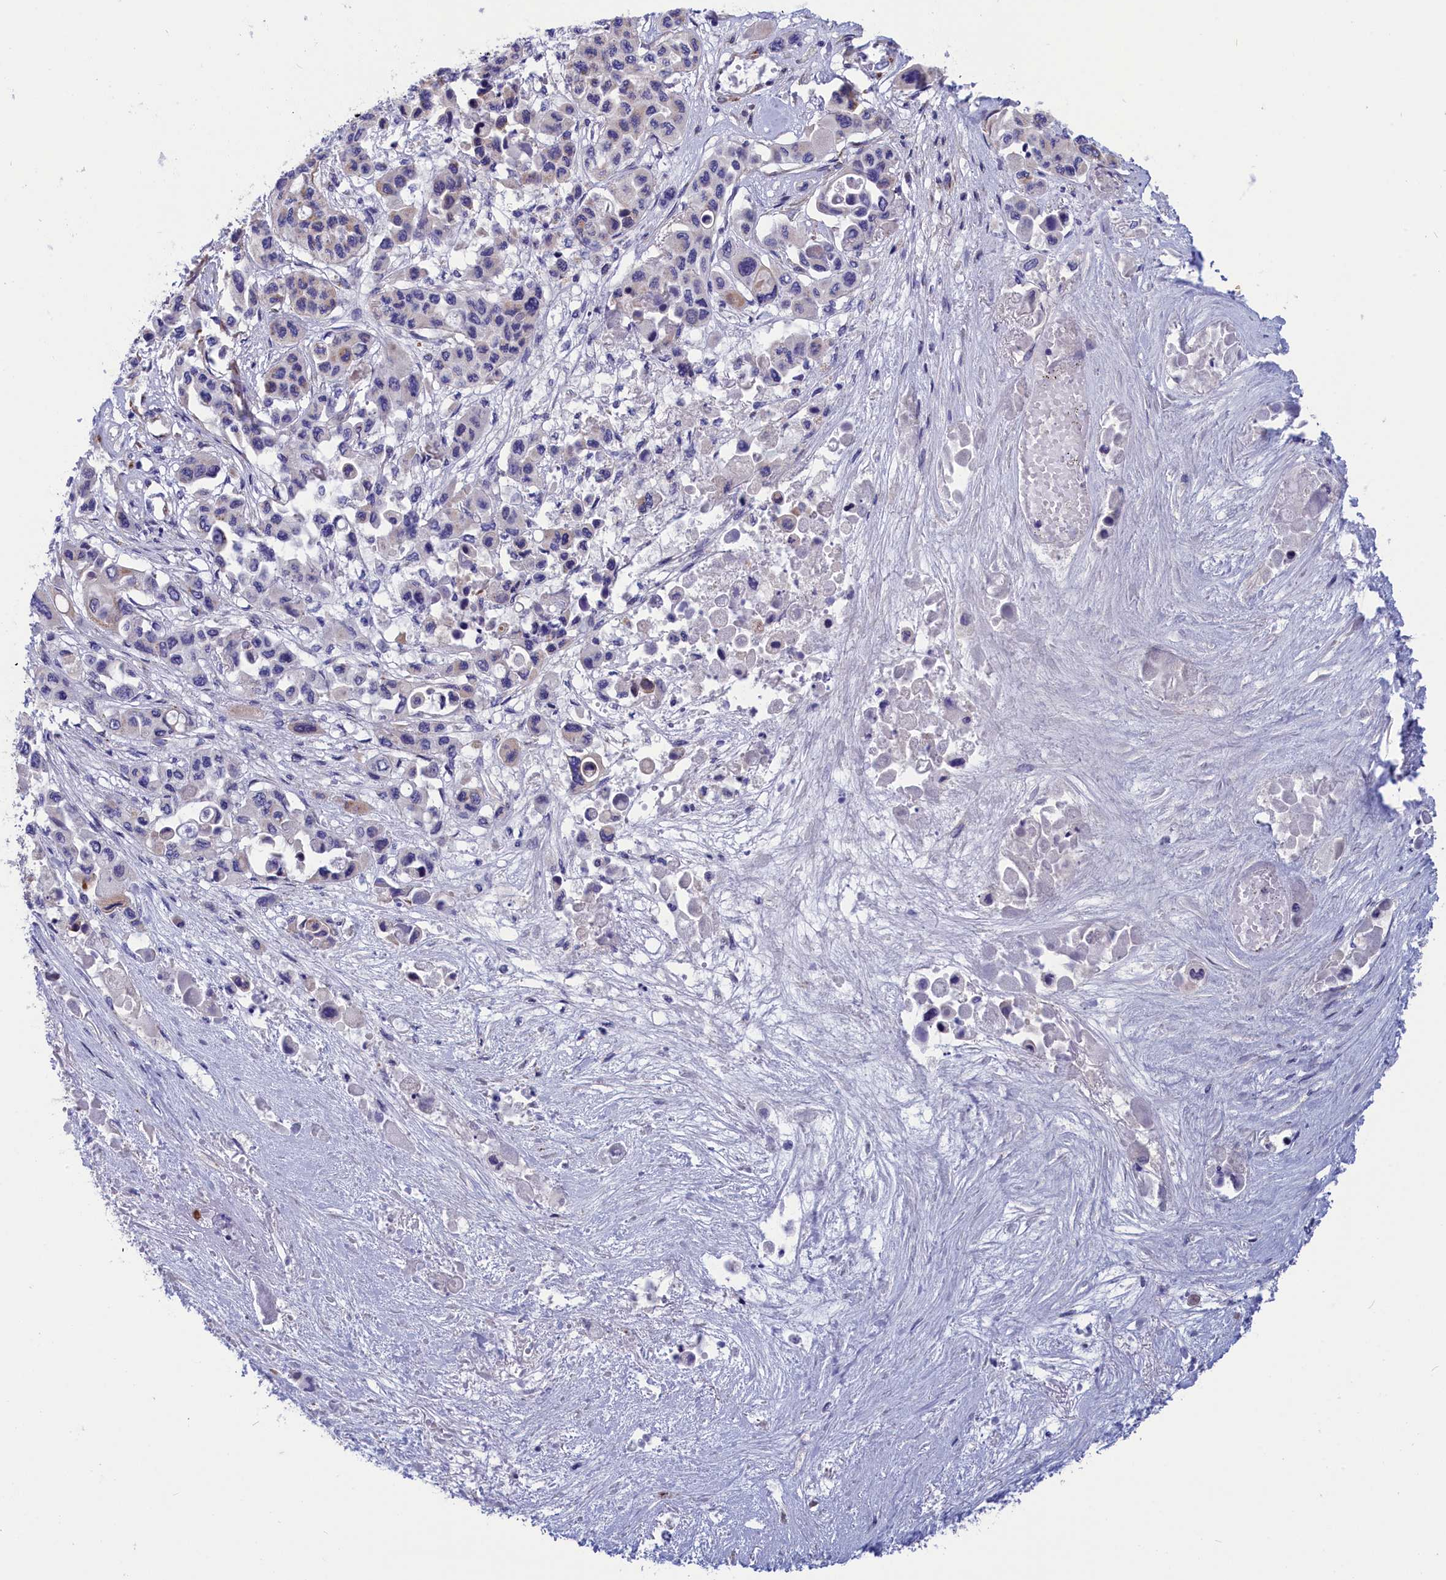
{"staining": {"intensity": "negative", "quantity": "none", "location": "none"}, "tissue": "pancreatic cancer", "cell_type": "Tumor cells", "image_type": "cancer", "snomed": [{"axis": "morphology", "description": "Adenocarcinoma, NOS"}, {"axis": "topography", "description": "Pancreas"}], "caption": "Human pancreatic cancer stained for a protein using IHC reveals no staining in tumor cells.", "gene": "TUBGCP4", "patient": {"sex": "male", "age": 92}}